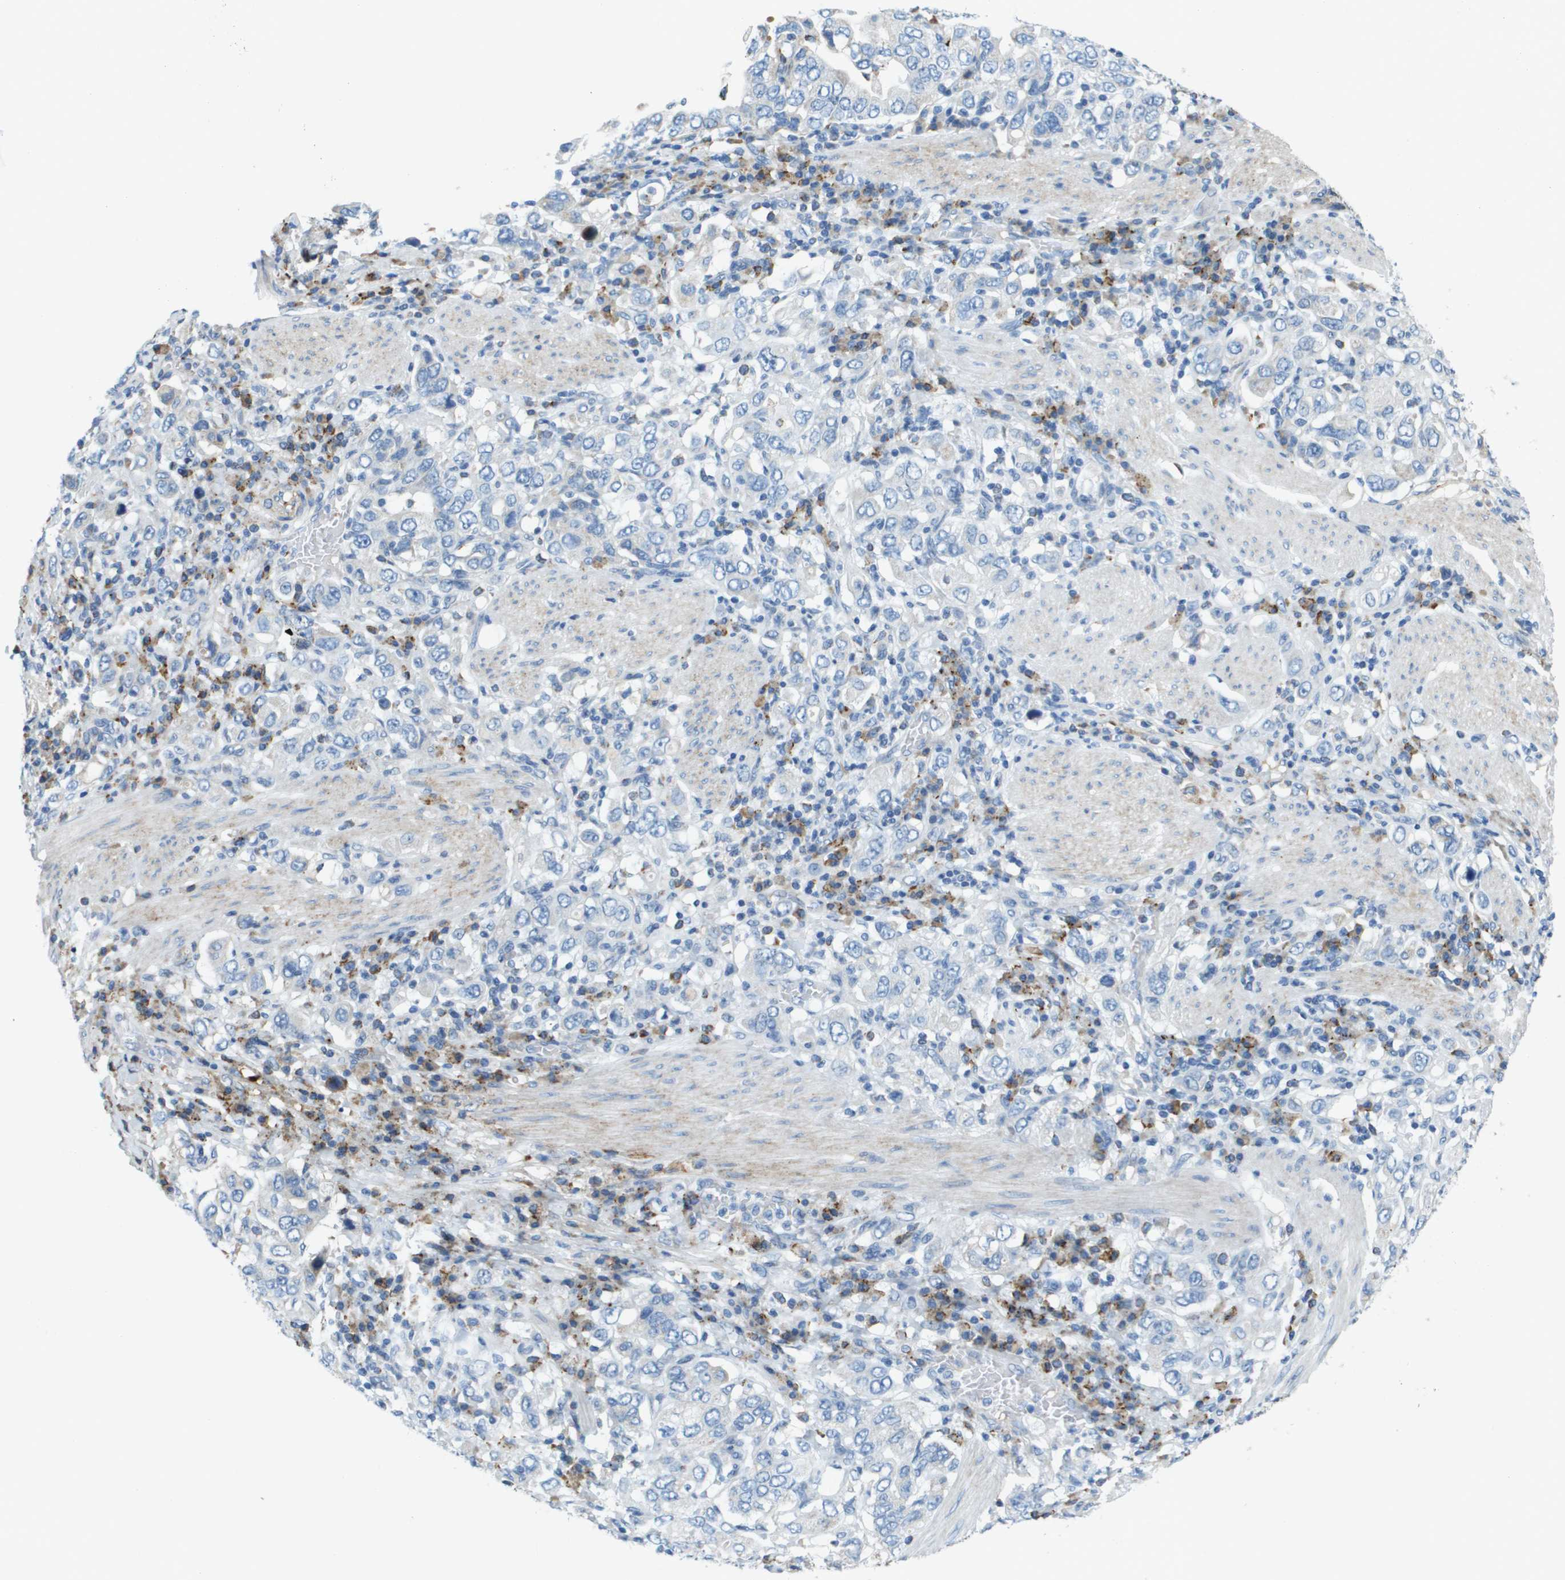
{"staining": {"intensity": "negative", "quantity": "none", "location": "none"}, "tissue": "stomach cancer", "cell_type": "Tumor cells", "image_type": "cancer", "snomed": [{"axis": "morphology", "description": "Adenocarcinoma, NOS"}, {"axis": "topography", "description": "Stomach, upper"}], "caption": "Immunohistochemical staining of human adenocarcinoma (stomach) reveals no significant positivity in tumor cells.", "gene": "SDC1", "patient": {"sex": "male", "age": 62}}